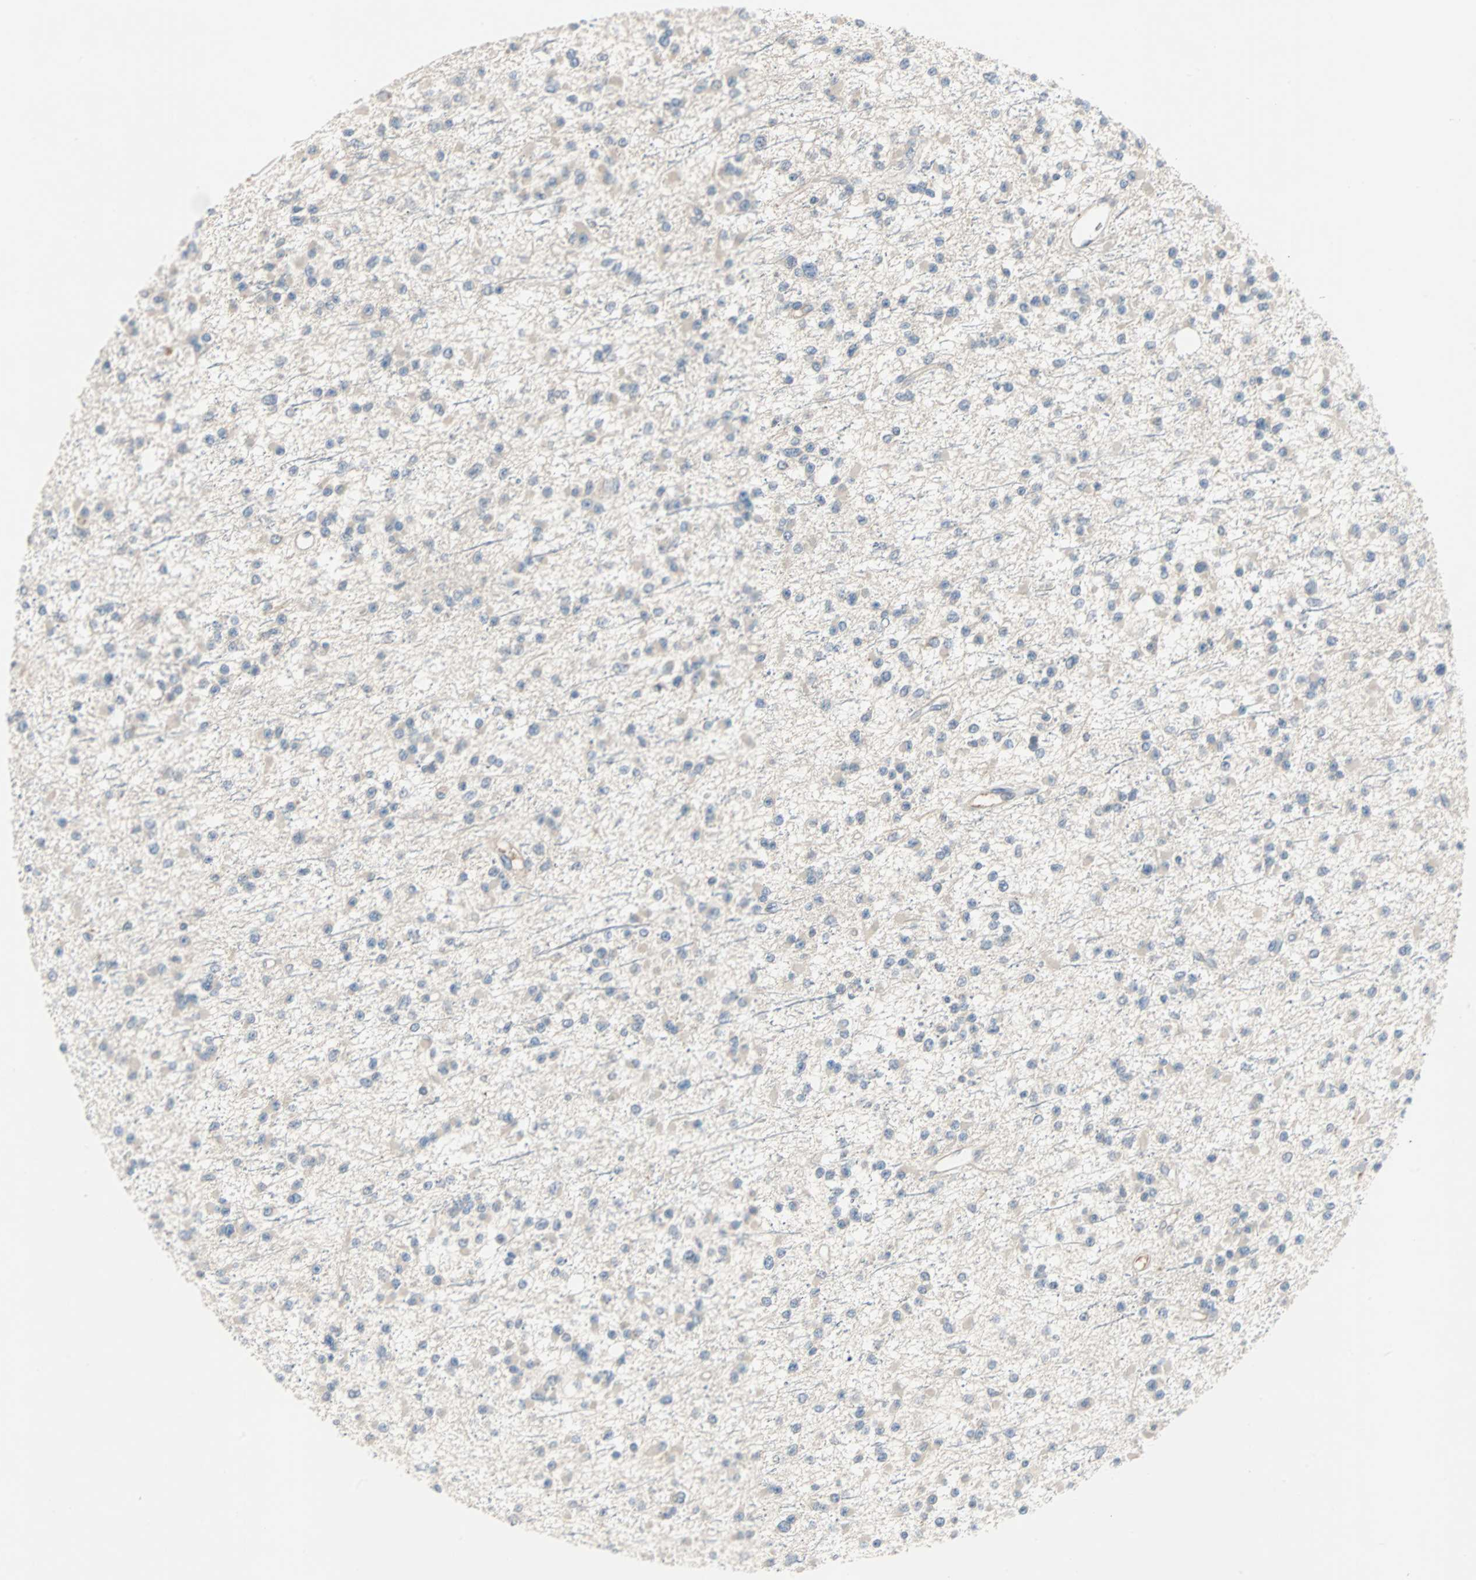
{"staining": {"intensity": "negative", "quantity": "none", "location": "none"}, "tissue": "glioma", "cell_type": "Tumor cells", "image_type": "cancer", "snomed": [{"axis": "morphology", "description": "Glioma, malignant, Low grade"}, {"axis": "topography", "description": "Brain"}], "caption": "Tumor cells show no significant expression in glioma.", "gene": "MAP4K1", "patient": {"sex": "female", "age": 22}}